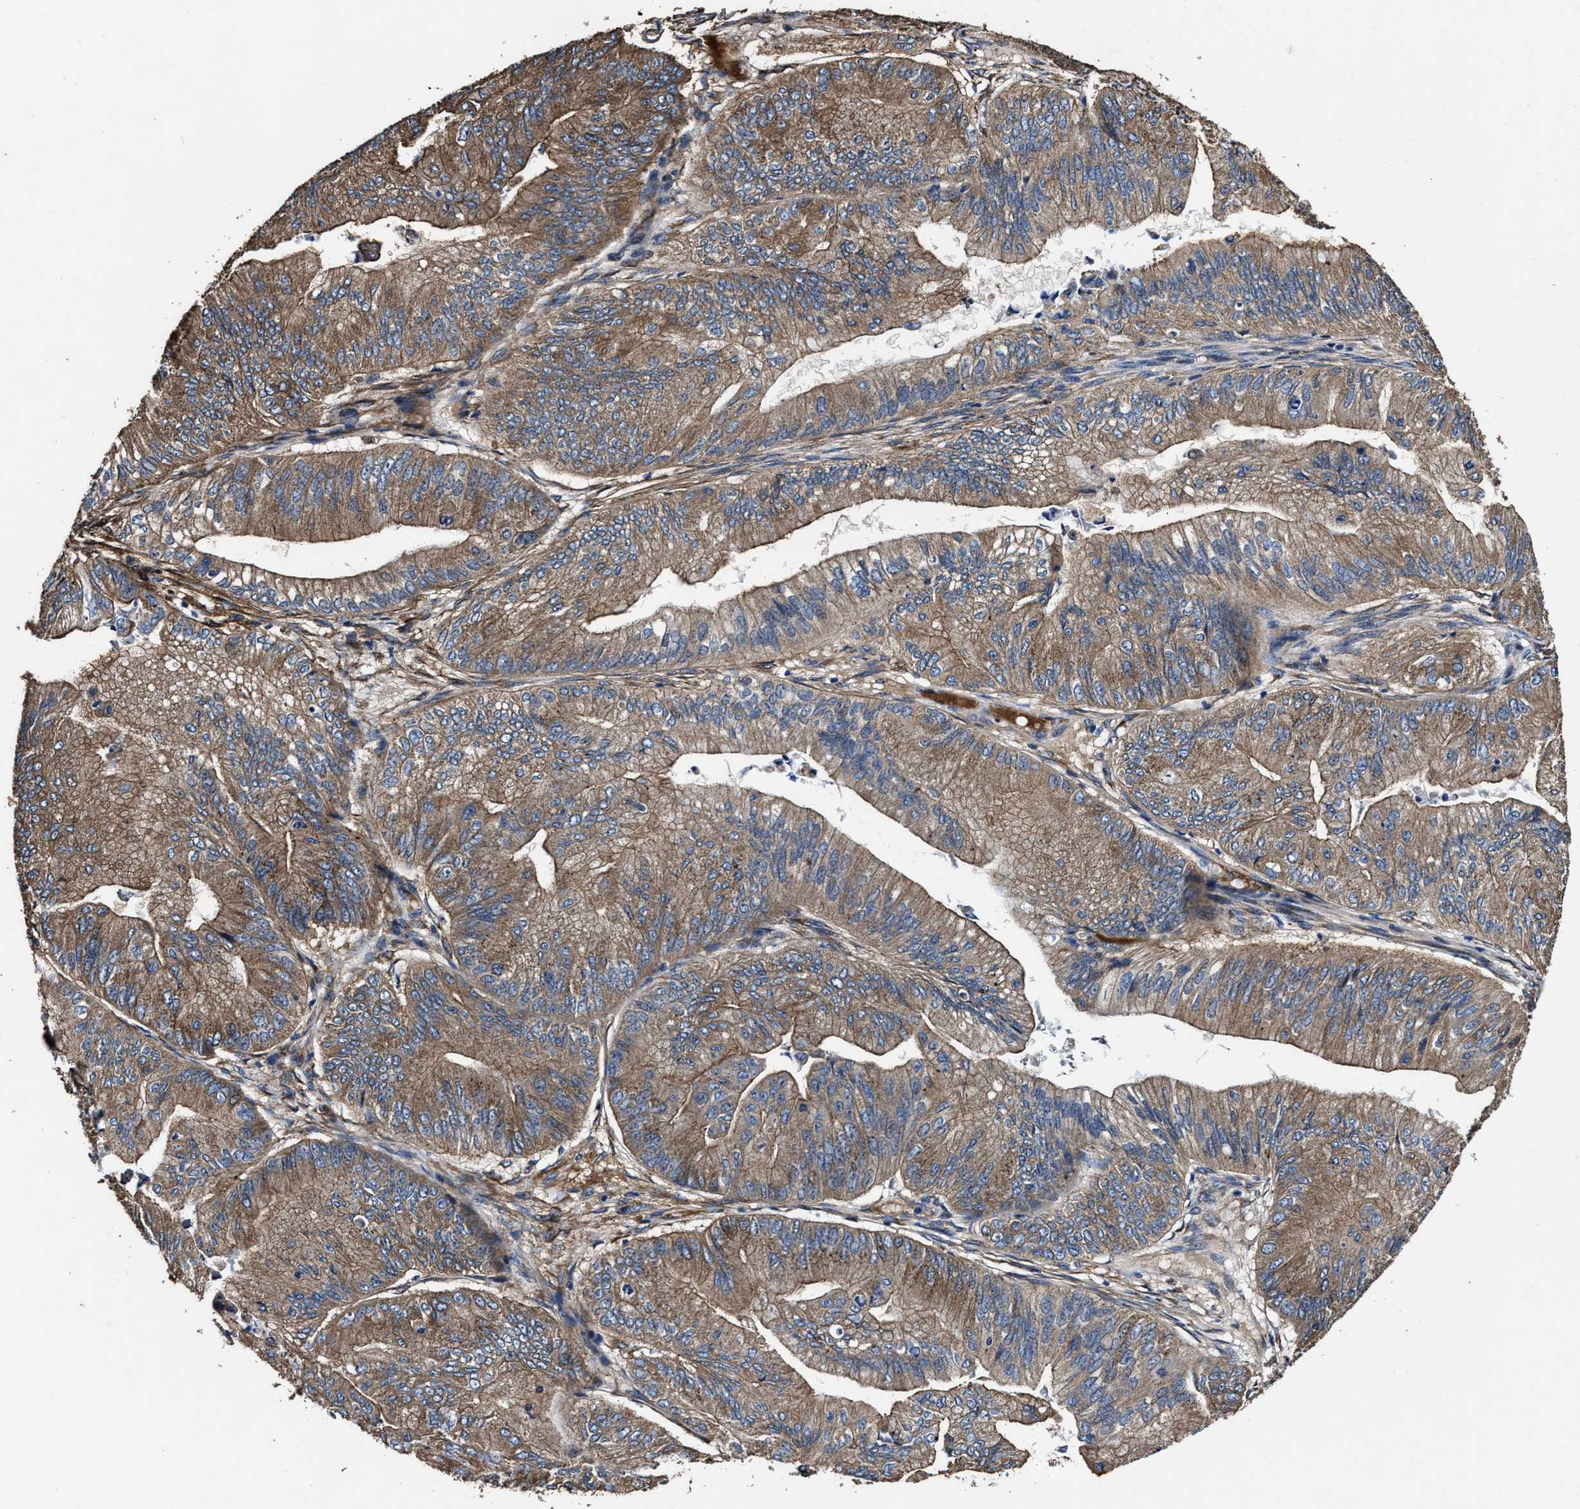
{"staining": {"intensity": "moderate", "quantity": ">75%", "location": "cytoplasmic/membranous"}, "tissue": "ovarian cancer", "cell_type": "Tumor cells", "image_type": "cancer", "snomed": [{"axis": "morphology", "description": "Cystadenocarcinoma, mucinous, NOS"}, {"axis": "topography", "description": "Ovary"}], "caption": "Immunohistochemistry of ovarian cancer (mucinous cystadenocarcinoma) shows medium levels of moderate cytoplasmic/membranous expression in about >75% of tumor cells.", "gene": "IDNK", "patient": {"sex": "female", "age": 61}}